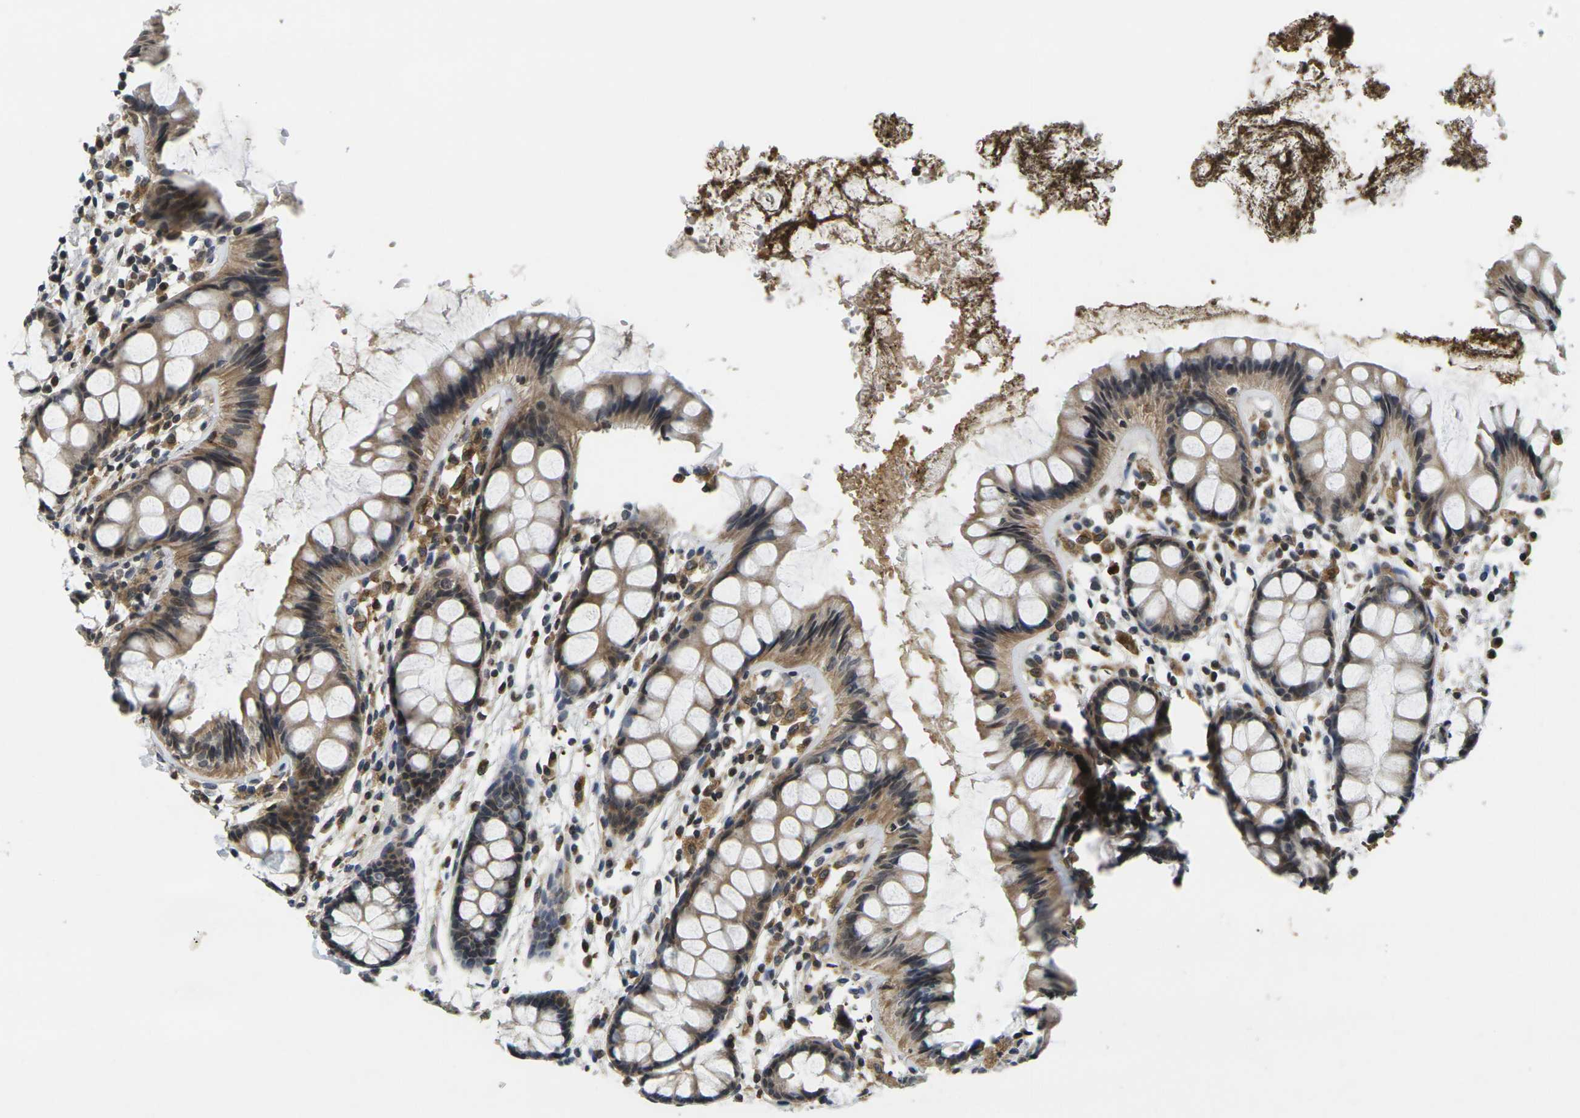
{"staining": {"intensity": "moderate", "quantity": ">75%", "location": "cytoplasmic/membranous"}, "tissue": "rectum", "cell_type": "Glandular cells", "image_type": "normal", "snomed": [{"axis": "morphology", "description": "Normal tissue, NOS"}, {"axis": "topography", "description": "Rectum"}], "caption": "Protein staining exhibits moderate cytoplasmic/membranous positivity in about >75% of glandular cells in benign rectum.", "gene": "C1QC", "patient": {"sex": "female", "age": 66}}